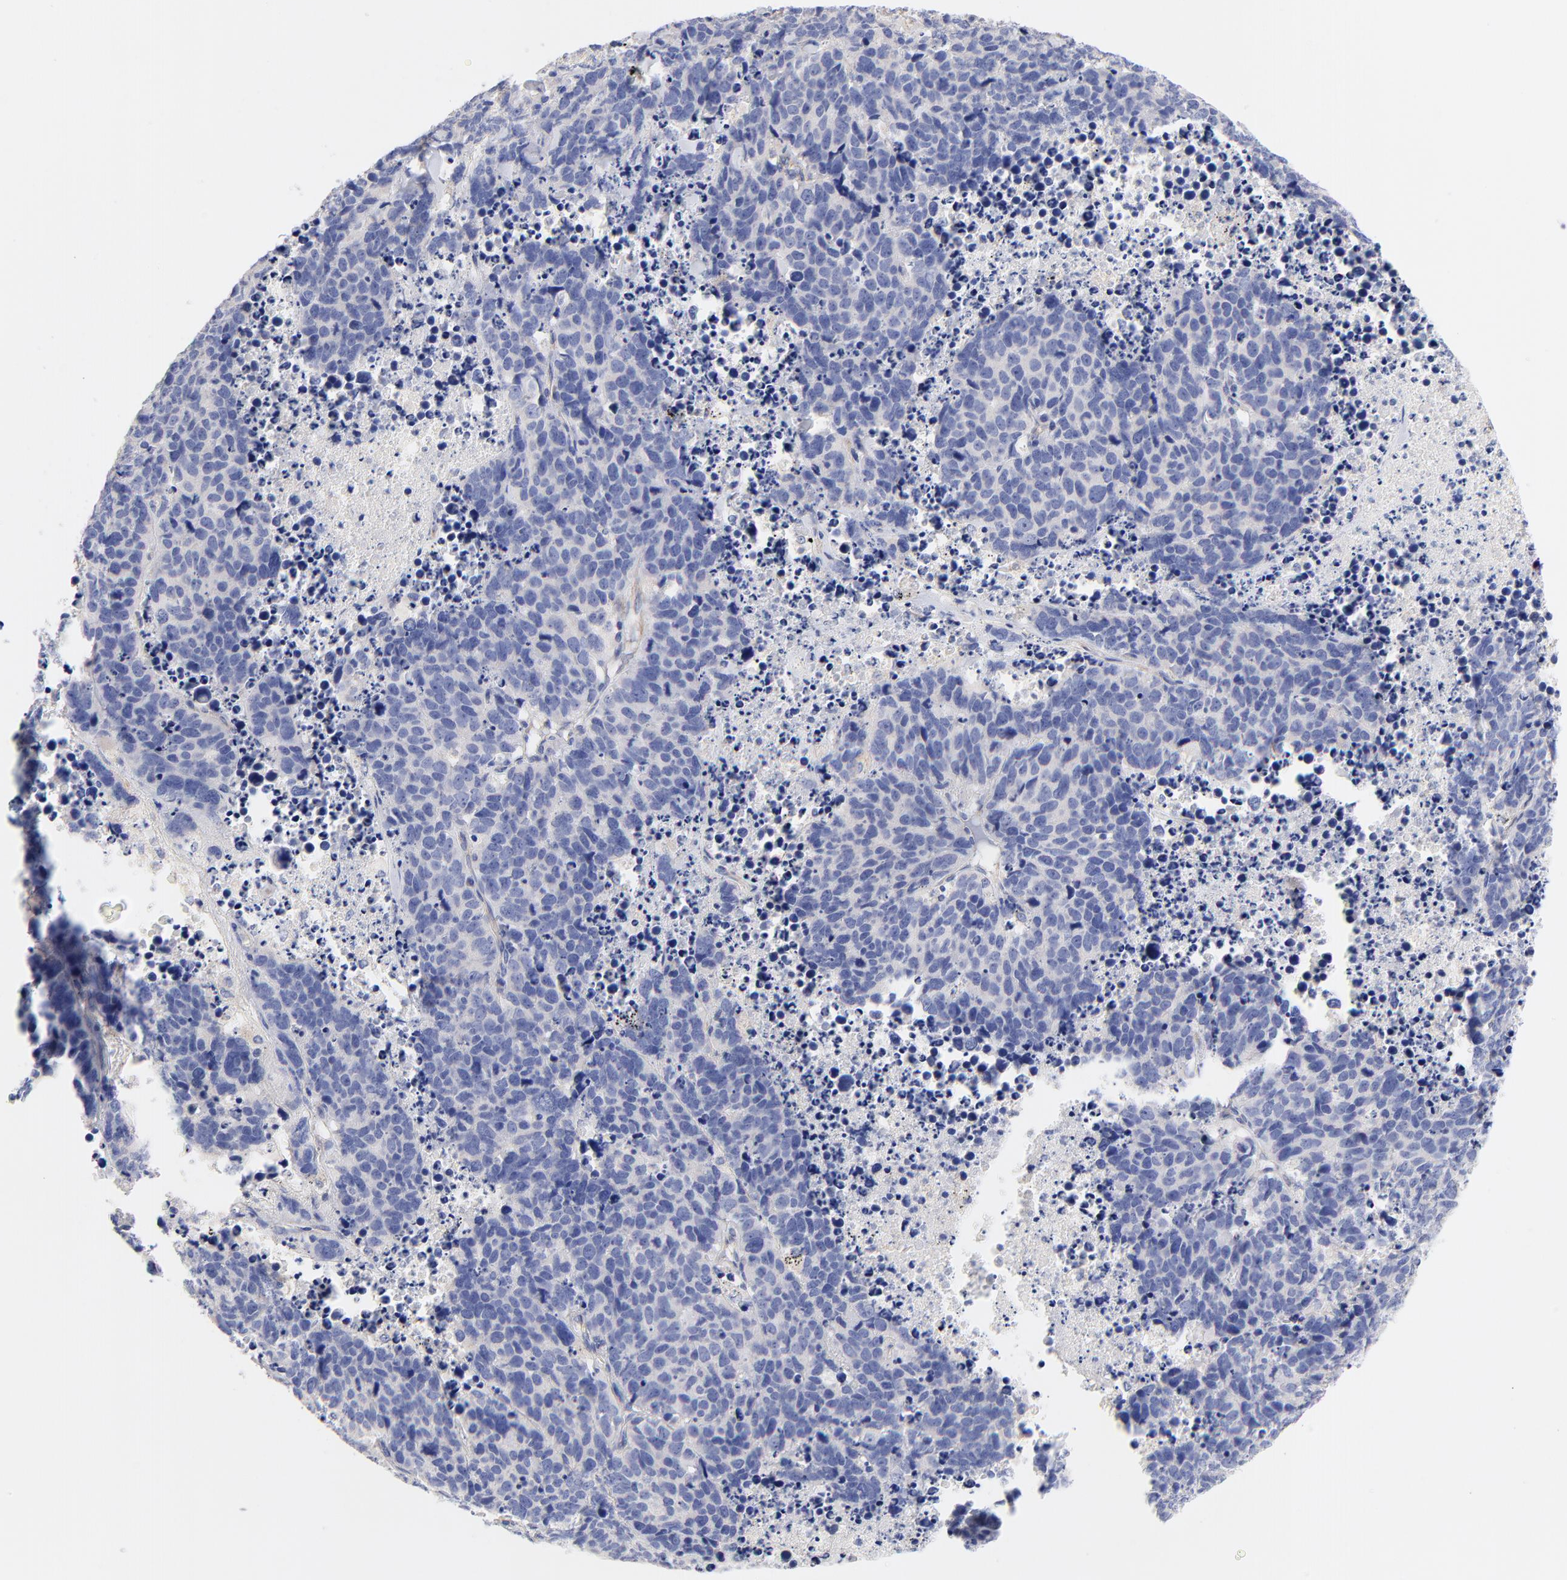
{"staining": {"intensity": "negative", "quantity": "none", "location": "none"}, "tissue": "lung cancer", "cell_type": "Tumor cells", "image_type": "cancer", "snomed": [{"axis": "morphology", "description": "Carcinoid, malignant, NOS"}, {"axis": "topography", "description": "Lung"}], "caption": "Photomicrograph shows no significant protein expression in tumor cells of lung malignant carcinoid.", "gene": "HS3ST1", "patient": {"sex": "male", "age": 60}}